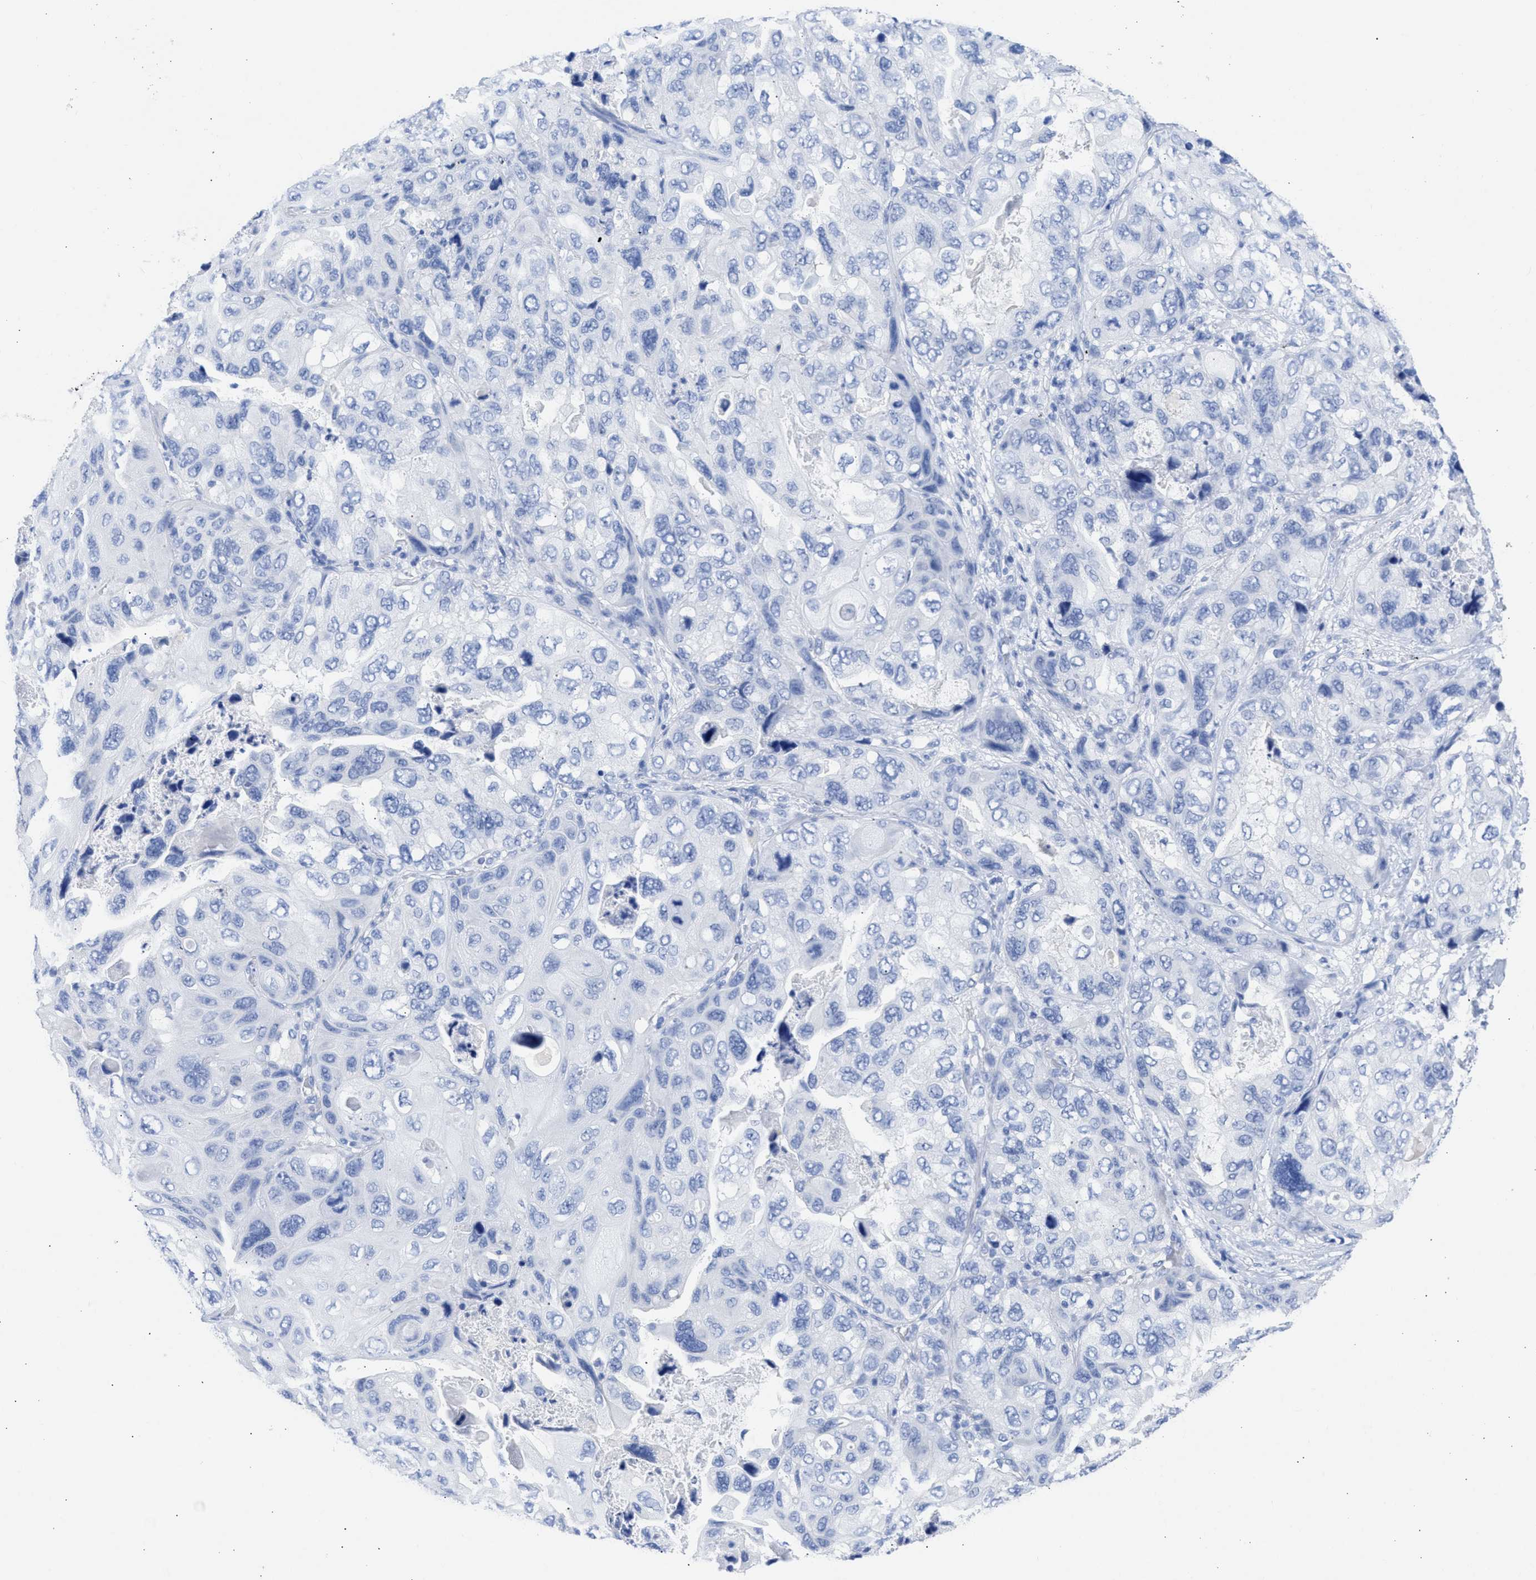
{"staining": {"intensity": "negative", "quantity": "none", "location": "none"}, "tissue": "lung cancer", "cell_type": "Tumor cells", "image_type": "cancer", "snomed": [{"axis": "morphology", "description": "Squamous cell carcinoma, NOS"}, {"axis": "topography", "description": "Lung"}], "caption": "Human squamous cell carcinoma (lung) stained for a protein using IHC exhibits no positivity in tumor cells.", "gene": "NCAM1", "patient": {"sex": "female", "age": 73}}